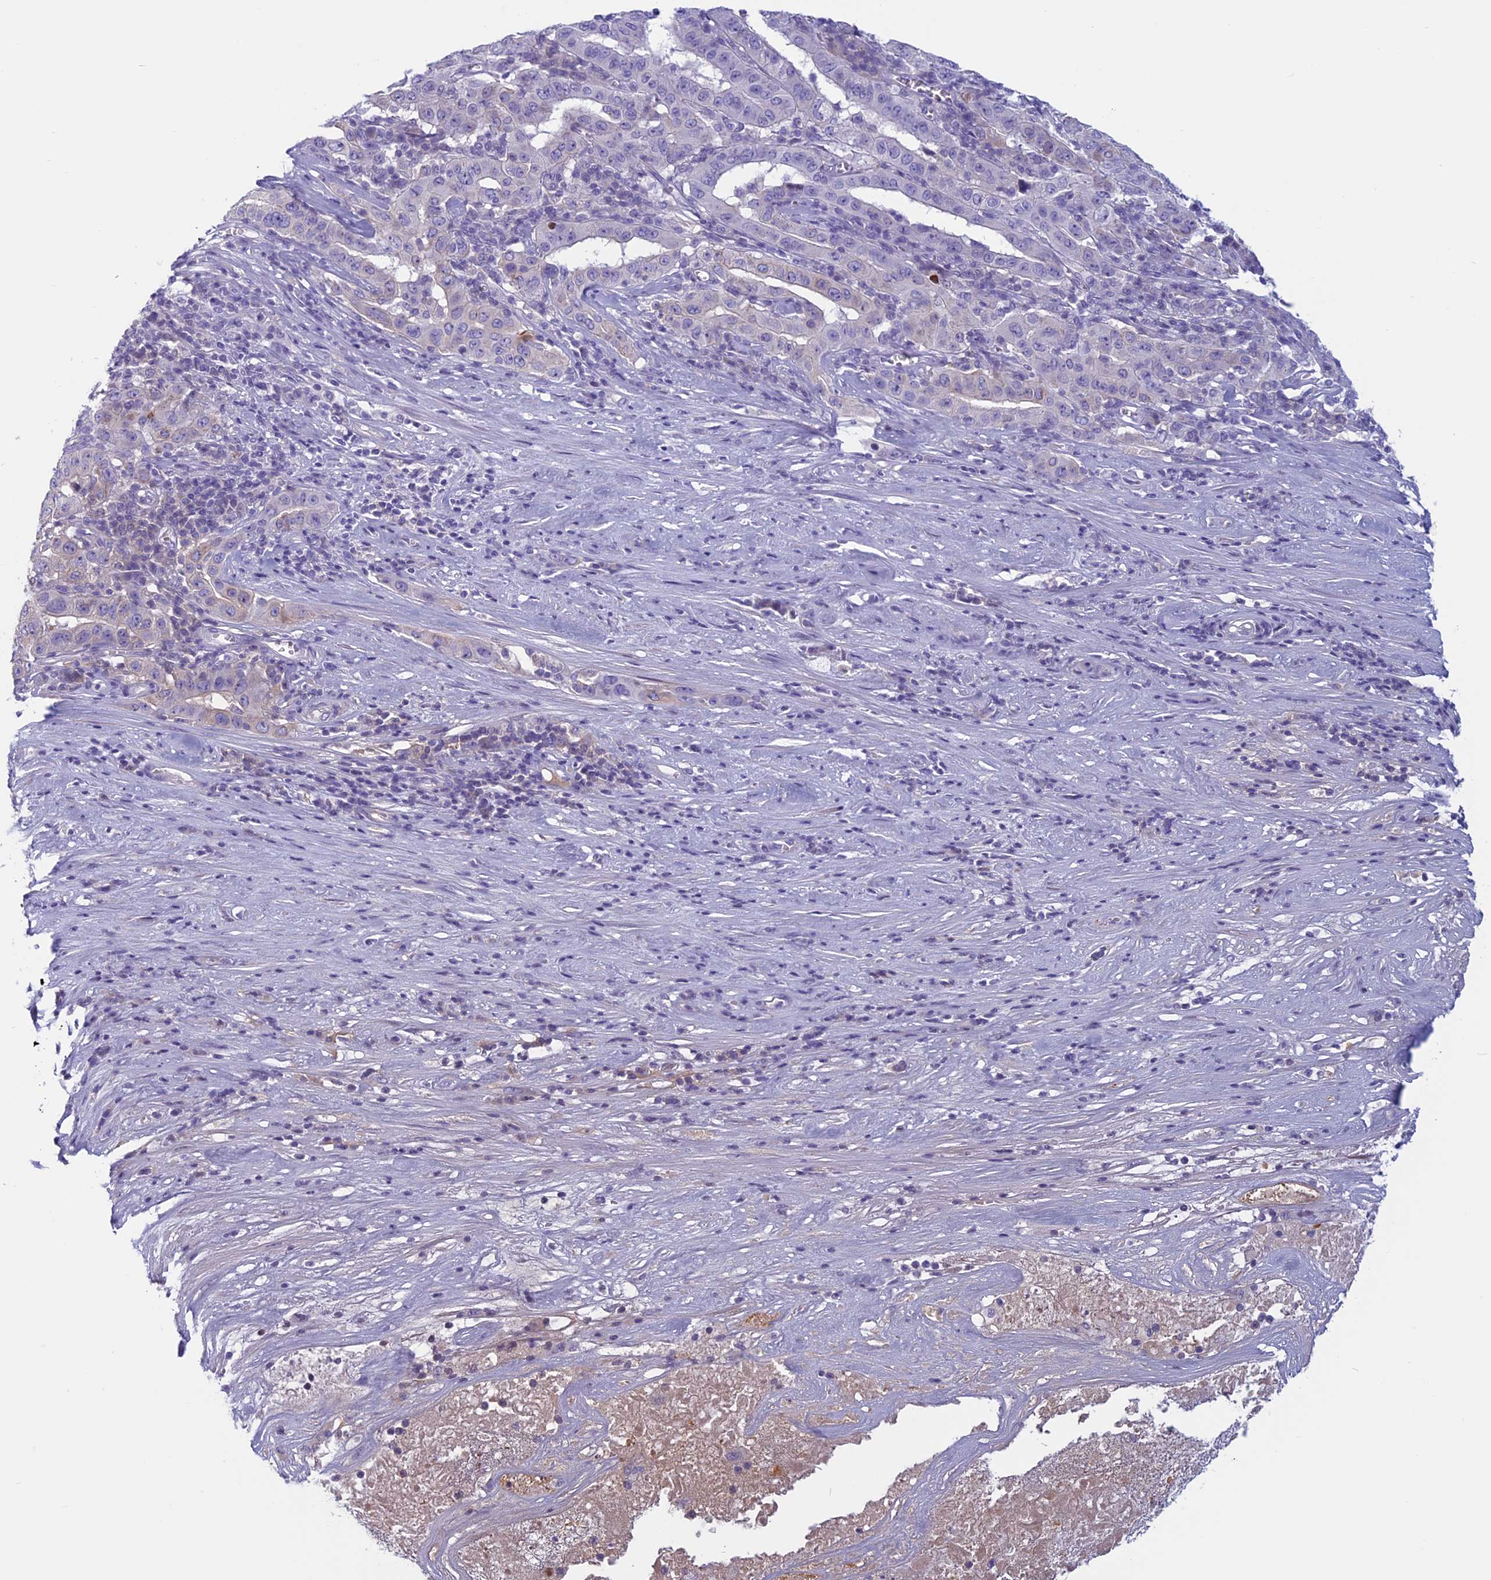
{"staining": {"intensity": "negative", "quantity": "none", "location": "none"}, "tissue": "pancreatic cancer", "cell_type": "Tumor cells", "image_type": "cancer", "snomed": [{"axis": "morphology", "description": "Adenocarcinoma, NOS"}, {"axis": "topography", "description": "Pancreas"}], "caption": "Immunohistochemistry histopathology image of human pancreatic cancer (adenocarcinoma) stained for a protein (brown), which reveals no staining in tumor cells.", "gene": "ANGPTL2", "patient": {"sex": "male", "age": 63}}